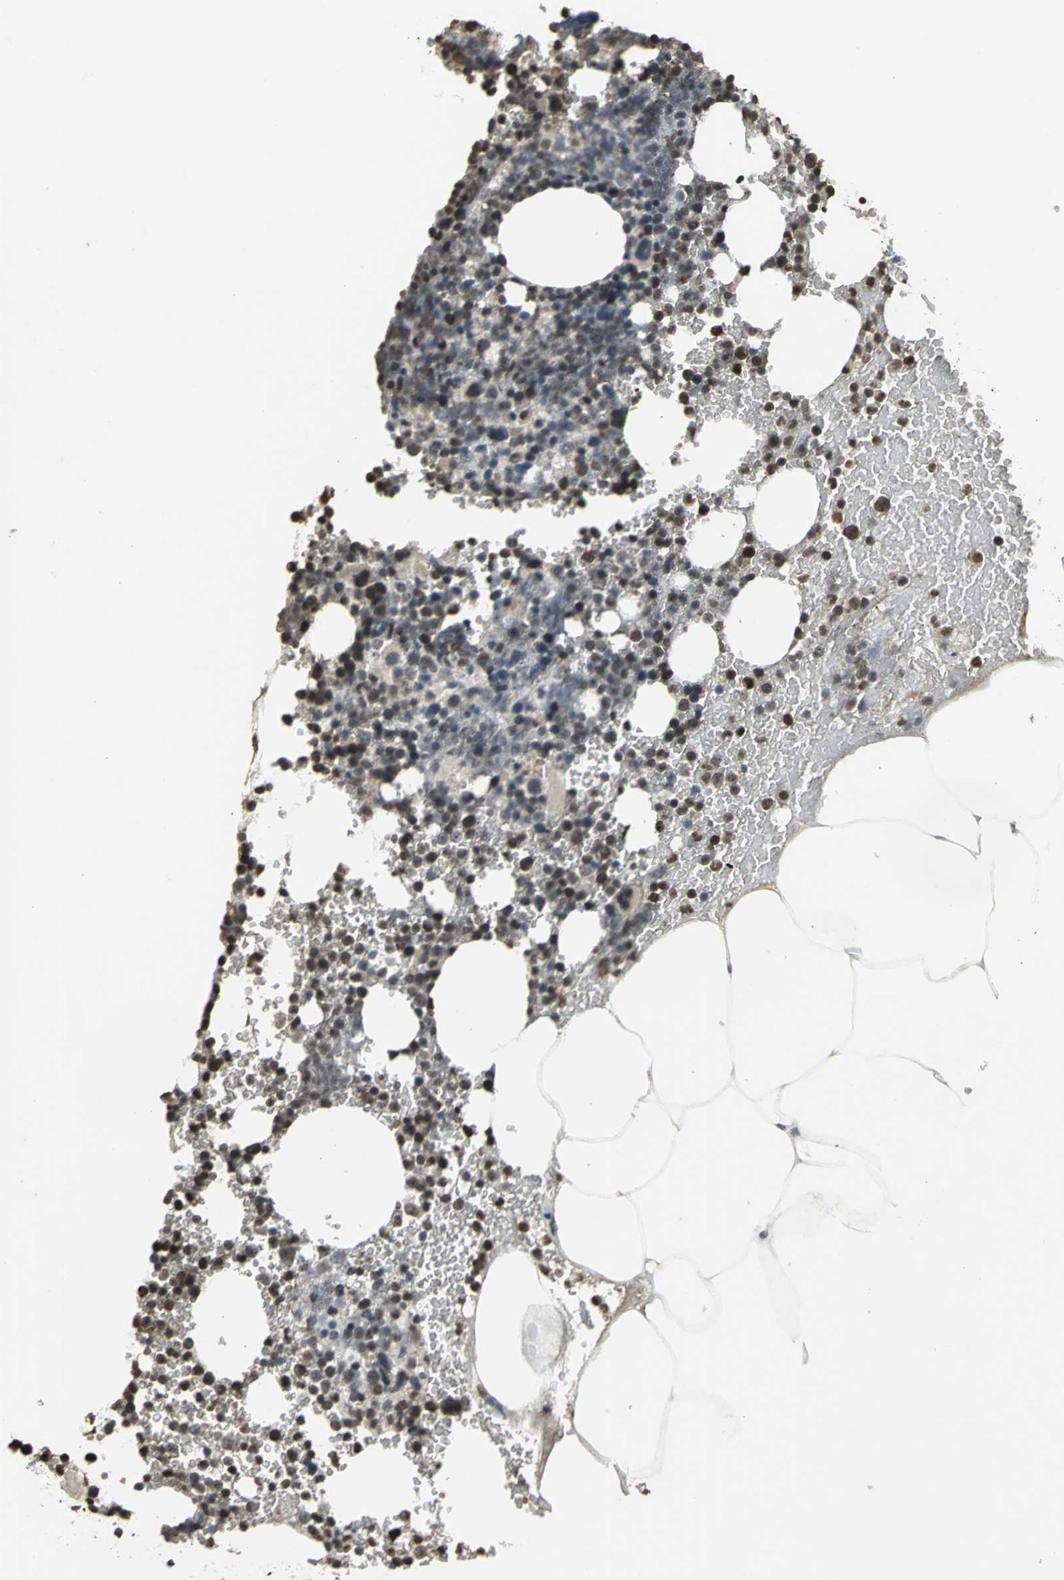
{"staining": {"intensity": "moderate", "quantity": ">75%", "location": "cytoplasmic/membranous,nuclear"}, "tissue": "bone marrow", "cell_type": "Hematopoietic cells", "image_type": "normal", "snomed": [{"axis": "morphology", "description": "Normal tissue, NOS"}, {"axis": "topography", "description": "Bone marrow"}], "caption": "Immunohistochemical staining of benign human bone marrow shows moderate cytoplasmic/membranous,nuclear protein expression in approximately >75% of hematopoietic cells. Nuclei are stained in blue.", "gene": "AHR", "patient": {"sex": "female", "age": 66}}